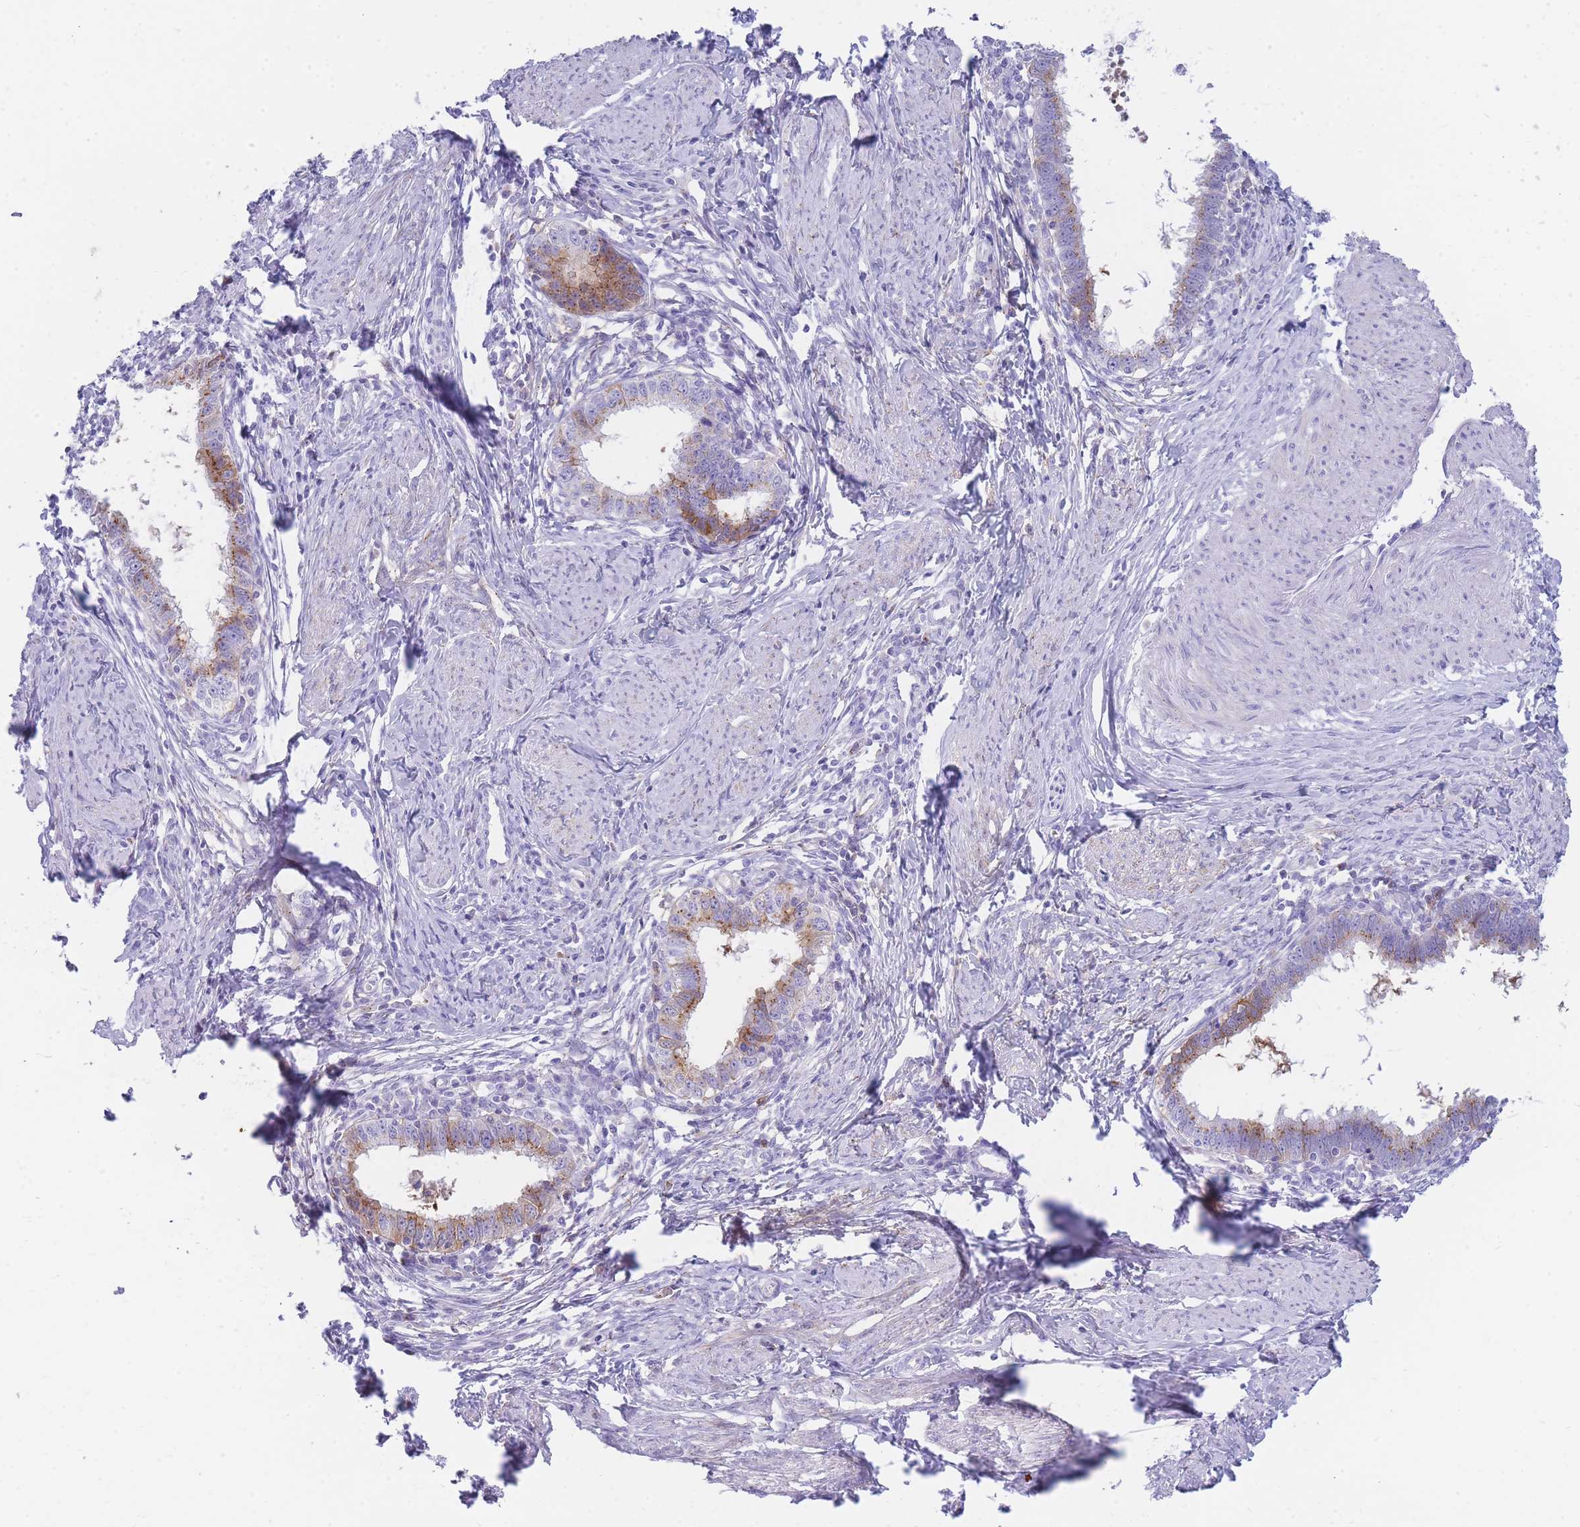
{"staining": {"intensity": "moderate", "quantity": "25%-75%", "location": "cytoplasmic/membranous"}, "tissue": "cervical cancer", "cell_type": "Tumor cells", "image_type": "cancer", "snomed": [{"axis": "morphology", "description": "Adenocarcinoma, NOS"}, {"axis": "topography", "description": "Cervix"}], "caption": "This is a micrograph of immunohistochemistry staining of cervical adenocarcinoma, which shows moderate positivity in the cytoplasmic/membranous of tumor cells.", "gene": "NKX1-2", "patient": {"sex": "female", "age": 36}}